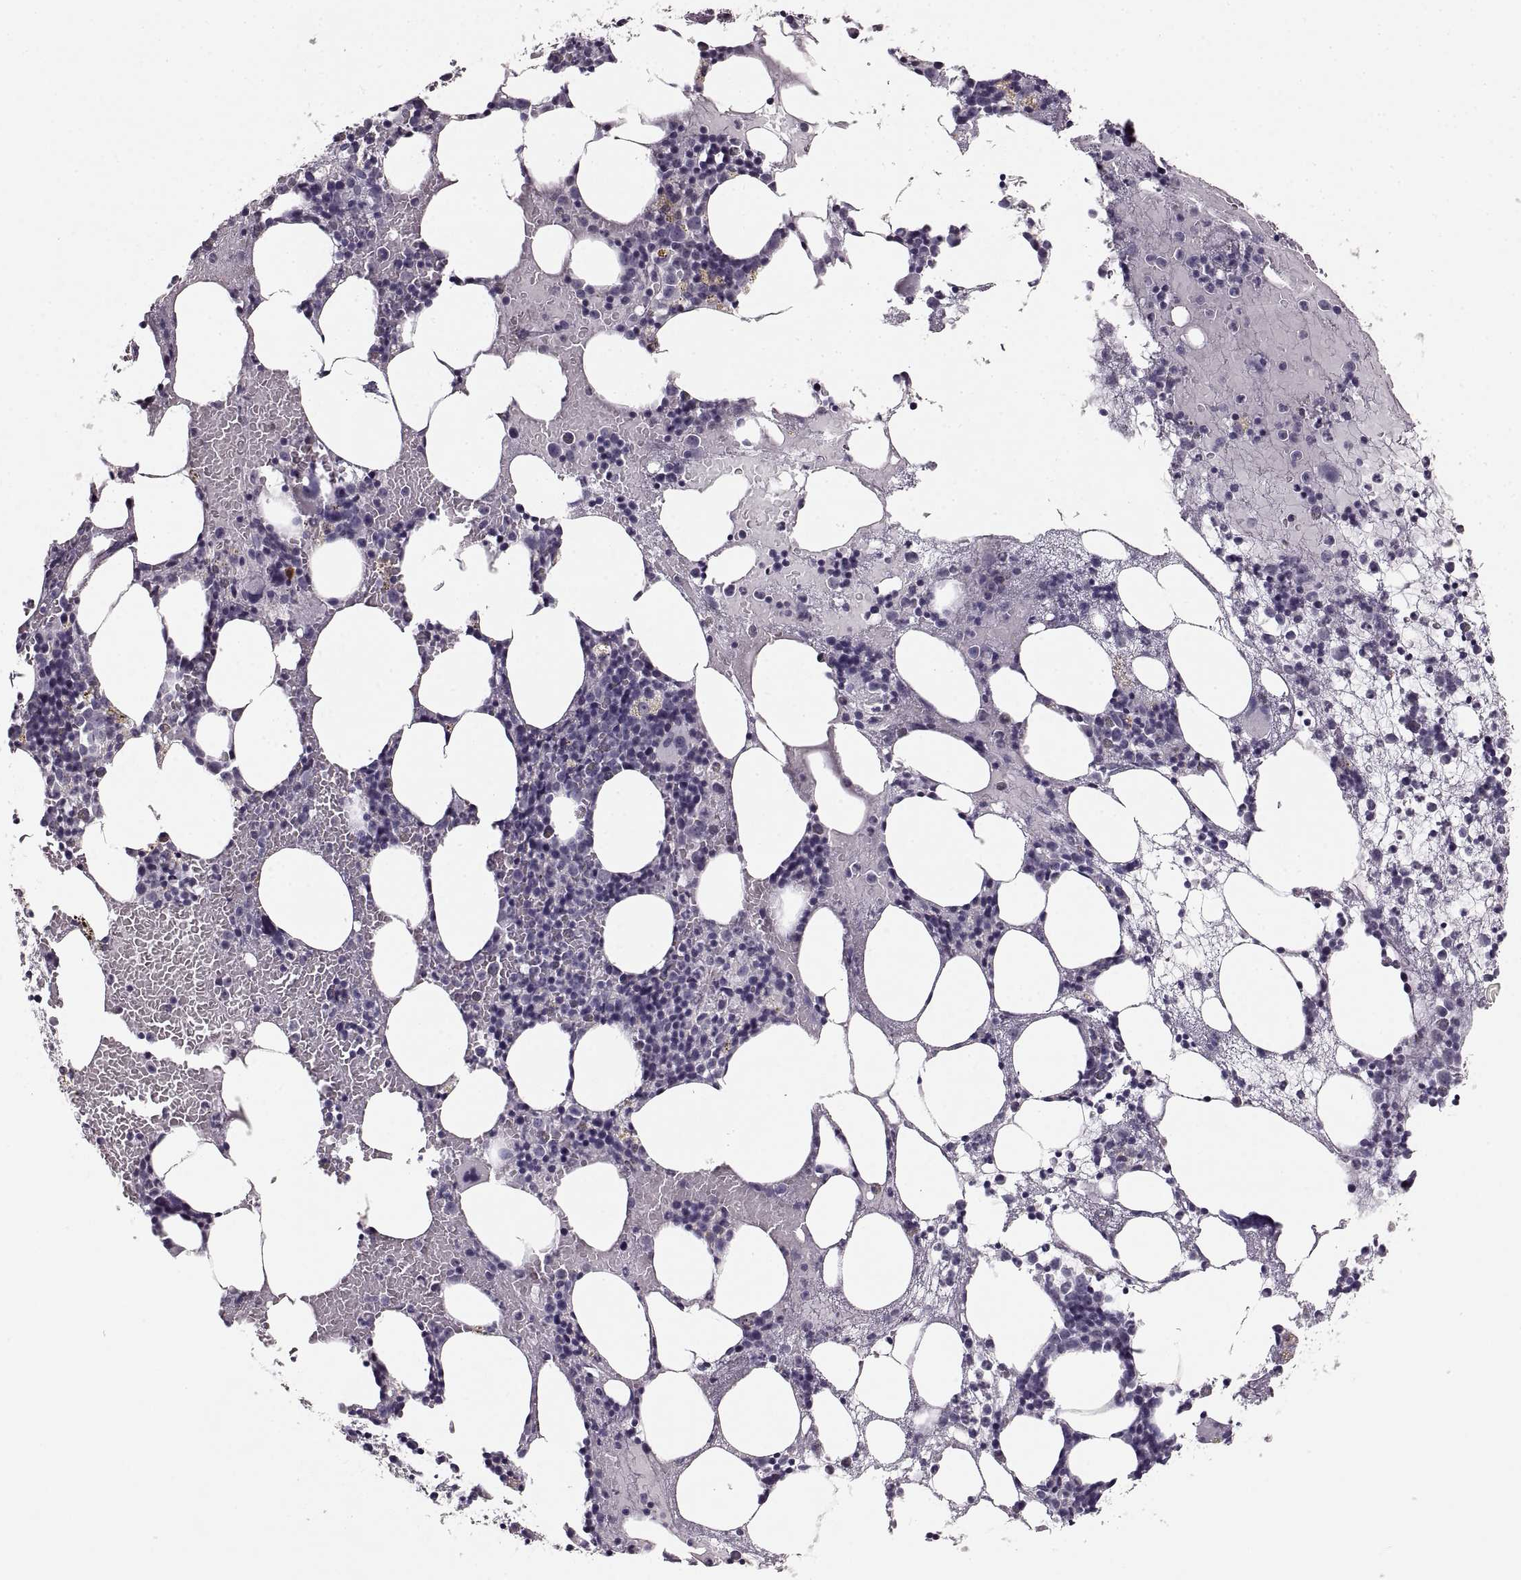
{"staining": {"intensity": "weak", "quantity": "<25%", "location": "cytoplasmic/membranous"}, "tissue": "bone marrow", "cell_type": "Hematopoietic cells", "image_type": "normal", "snomed": [{"axis": "morphology", "description": "Normal tissue, NOS"}, {"axis": "topography", "description": "Bone marrow"}], "caption": "Hematopoietic cells show no significant protein expression in normal bone marrow. Nuclei are stained in blue.", "gene": "CNTN1", "patient": {"sex": "male", "age": 54}}